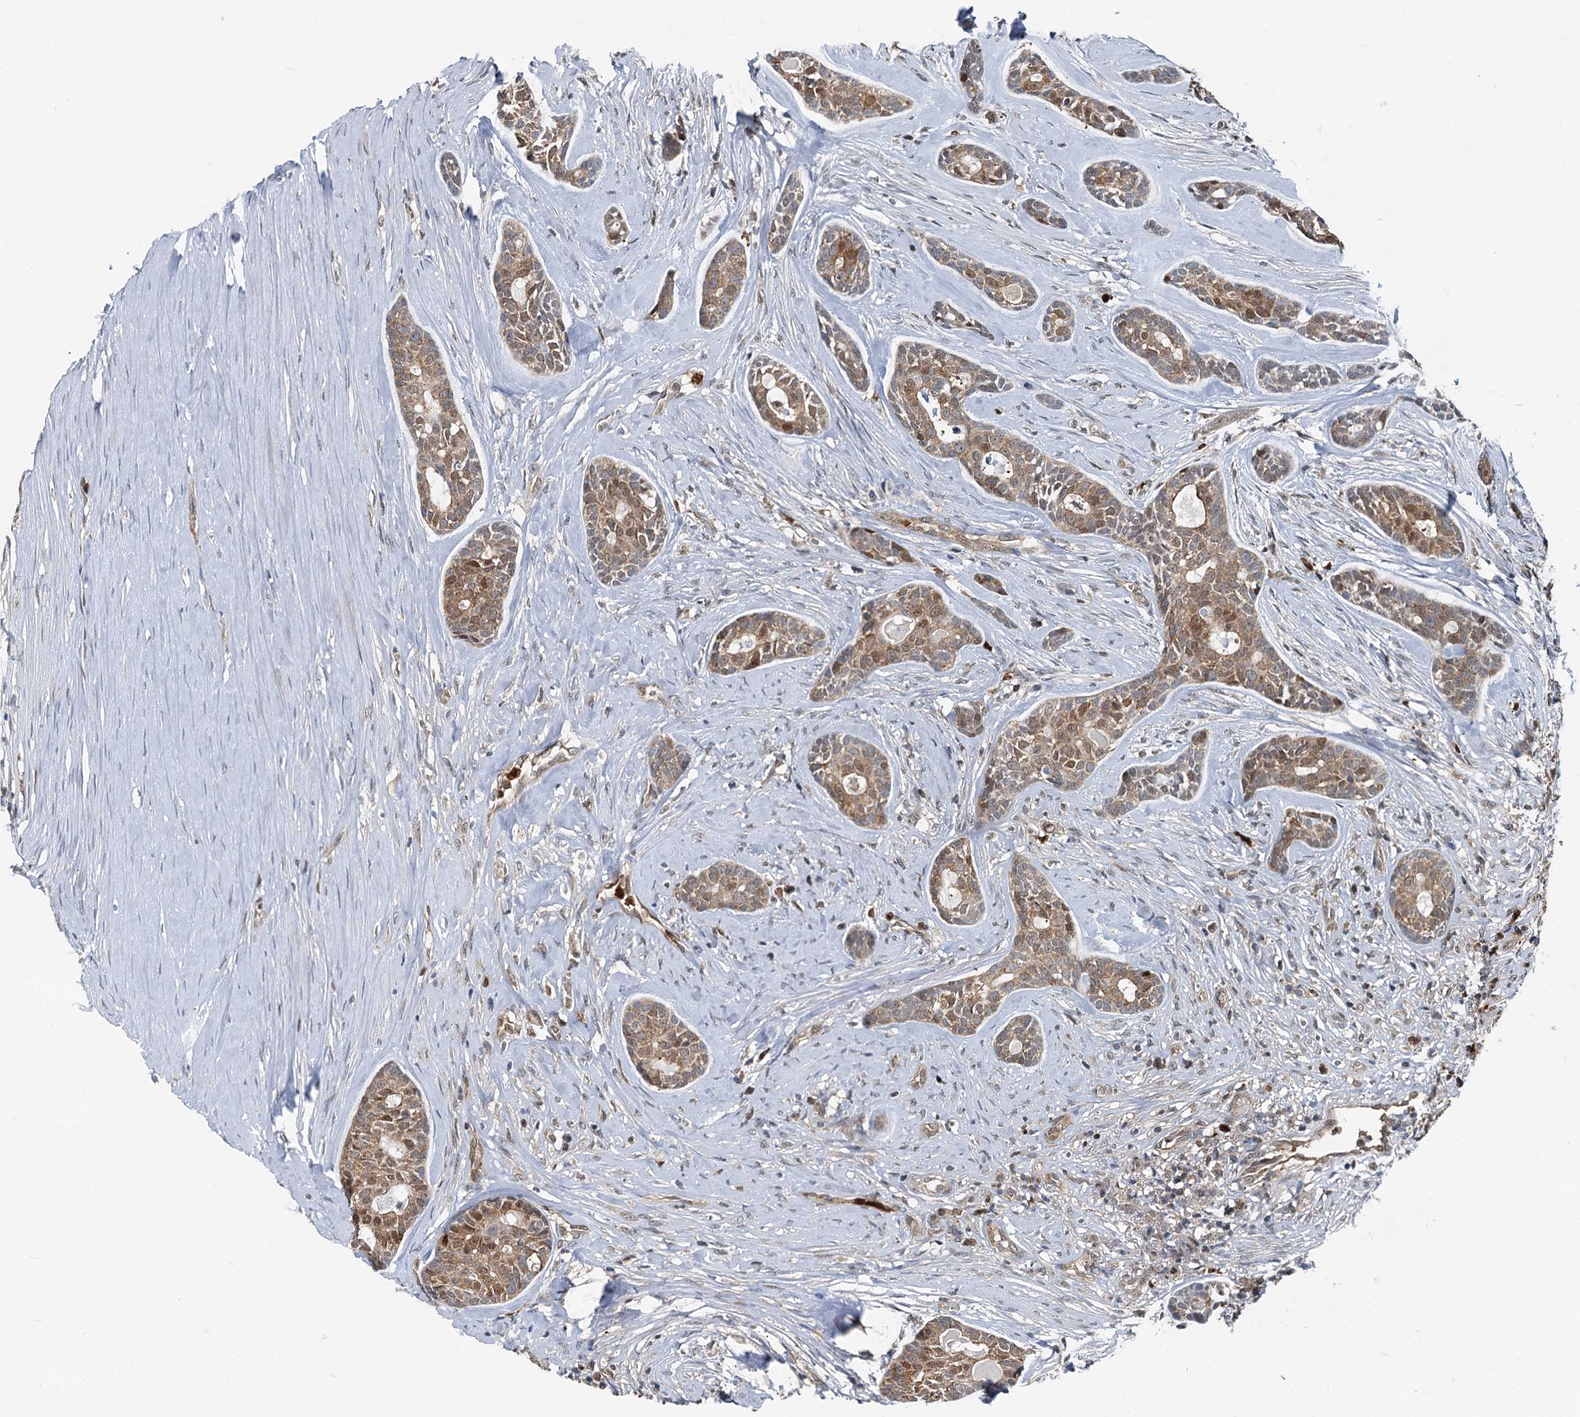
{"staining": {"intensity": "moderate", "quantity": "25%-75%", "location": "cytoplasmic/membranous,nuclear"}, "tissue": "head and neck cancer", "cell_type": "Tumor cells", "image_type": "cancer", "snomed": [{"axis": "morphology", "description": "Adenocarcinoma, NOS"}, {"axis": "topography", "description": "Subcutis"}, {"axis": "topography", "description": "Head-Neck"}], "caption": "Immunohistochemical staining of adenocarcinoma (head and neck) shows medium levels of moderate cytoplasmic/membranous and nuclear protein positivity in about 25%-75% of tumor cells.", "gene": "GPI", "patient": {"sex": "female", "age": 73}}